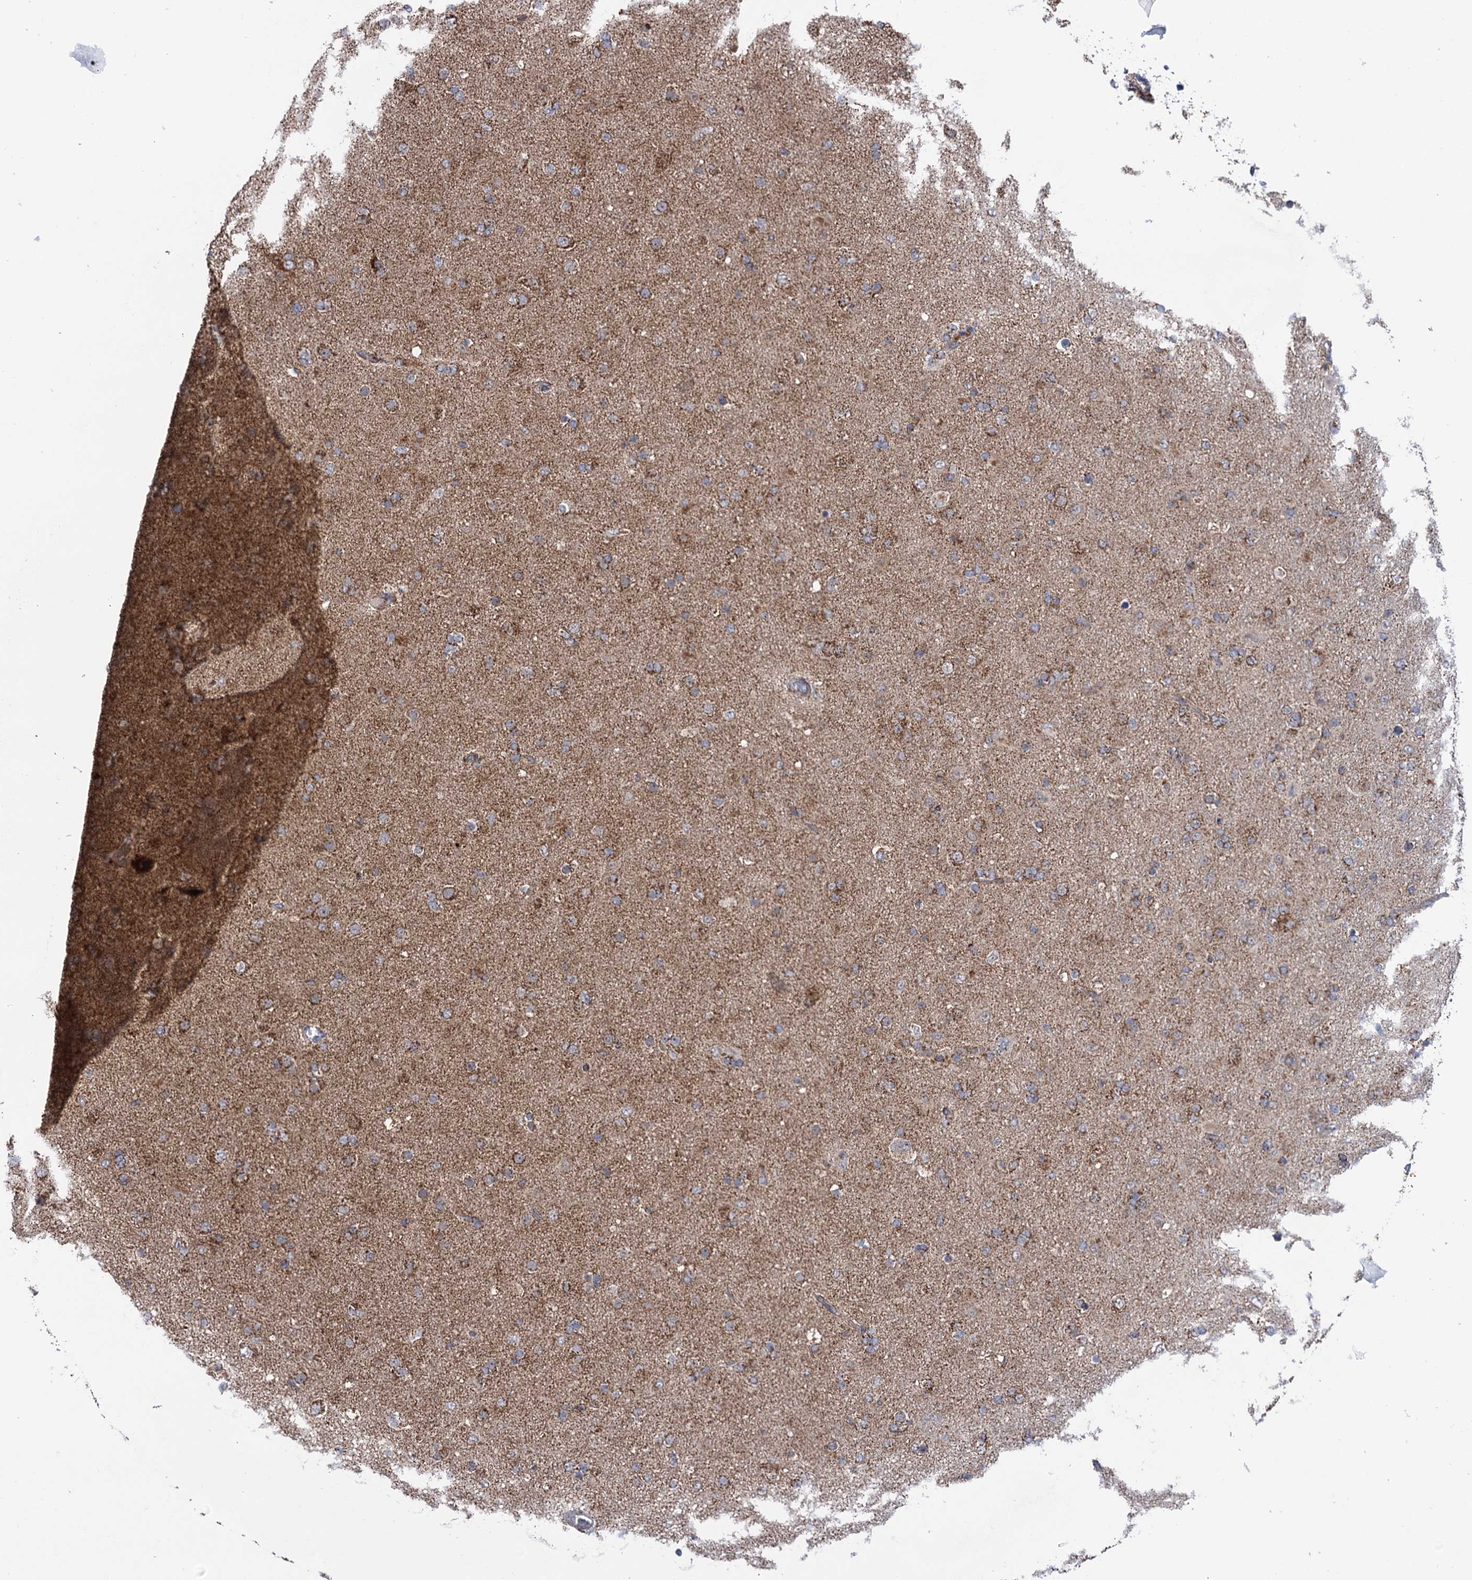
{"staining": {"intensity": "moderate", "quantity": ">75%", "location": "cytoplasmic/membranous"}, "tissue": "glioma", "cell_type": "Tumor cells", "image_type": "cancer", "snomed": [{"axis": "morphology", "description": "Glioma, malignant, Low grade"}, {"axis": "topography", "description": "Brain"}], "caption": "Immunohistochemical staining of low-grade glioma (malignant) shows moderate cytoplasmic/membranous protein positivity in approximately >75% of tumor cells. (DAB (3,3'-diaminobenzidine) IHC, brown staining for protein, blue staining for nuclei).", "gene": "SUCLA2", "patient": {"sex": "male", "age": 65}}